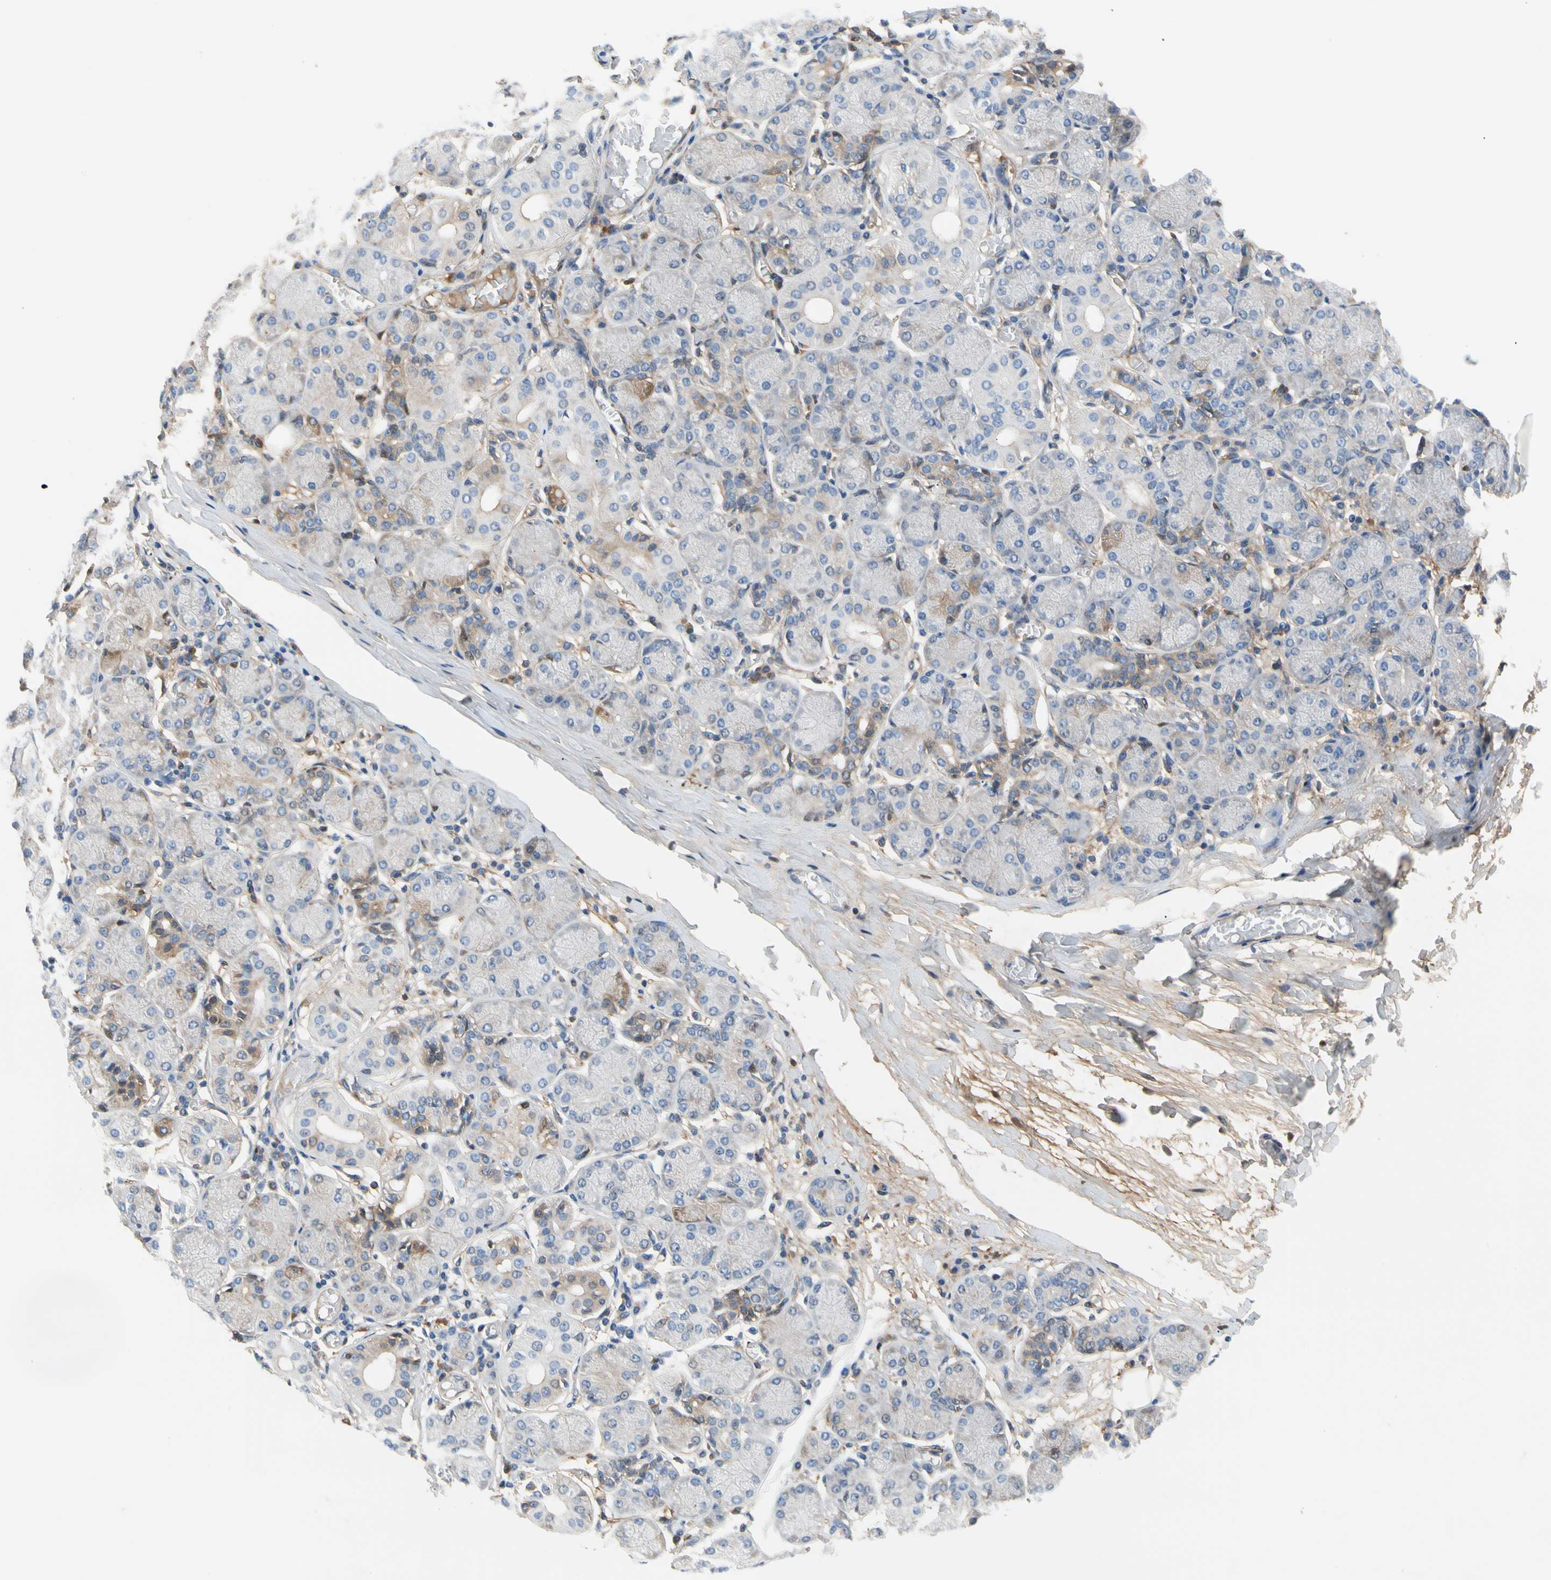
{"staining": {"intensity": "moderate", "quantity": "<25%", "location": "cytoplasmic/membranous"}, "tissue": "salivary gland", "cell_type": "Glandular cells", "image_type": "normal", "snomed": [{"axis": "morphology", "description": "Normal tissue, NOS"}, {"axis": "topography", "description": "Salivary gland"}], "caption": "Protein analysis of benign salivary gland shows moderate cytoplasmic/membranous positivity in about <25% of glandular cells.", "gene": "ENTREP3", "patient": {"sex": "female", "age": 24}}